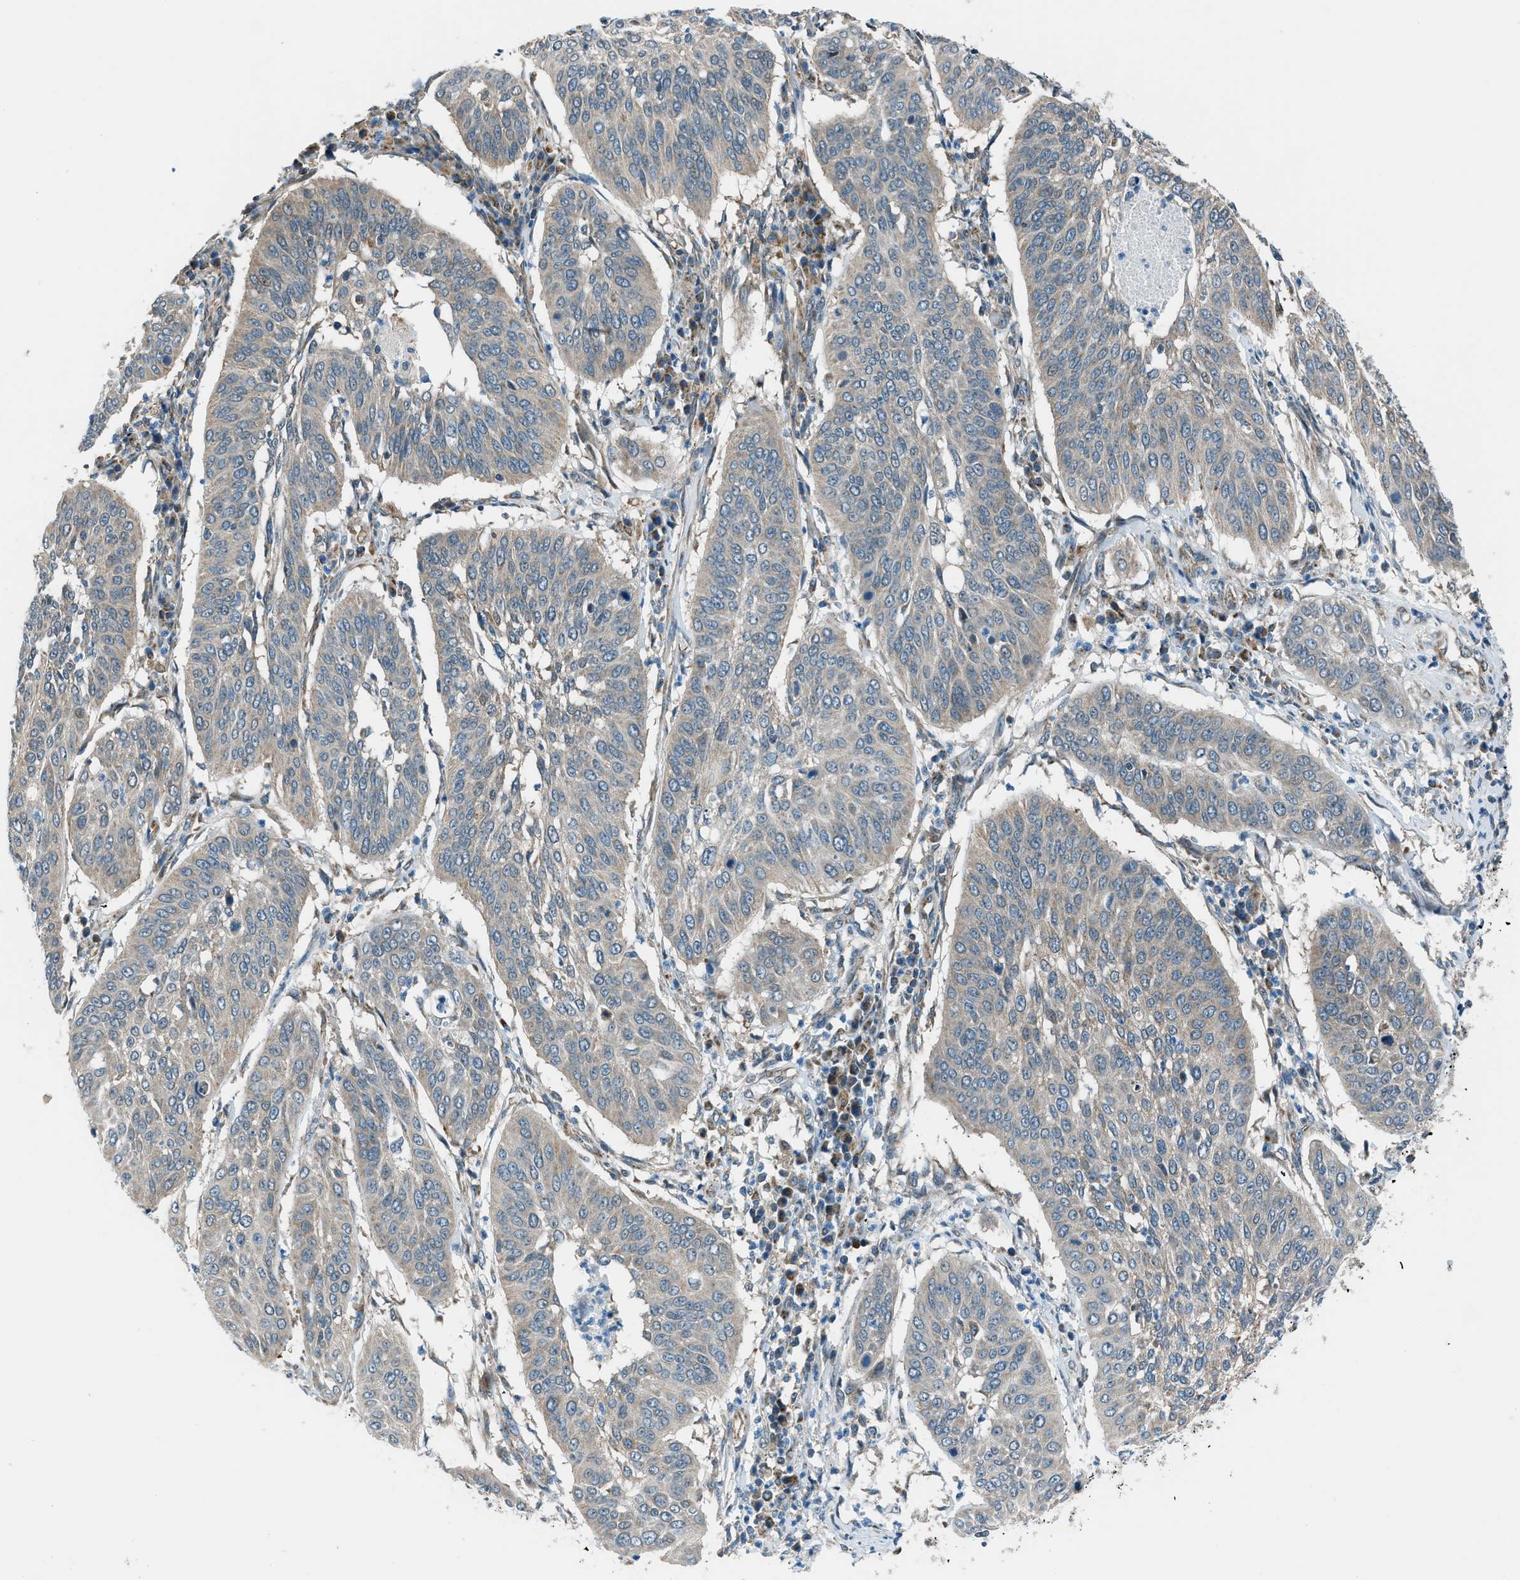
{"staining": {"intensity": "weak", "quantity": ">75%", "location": "cytoplasmic/membranous"}, "tissue": "cervical cancer", "cell_type": "Tumor cells", "image_type": "cancer", "snomed": [{"axis": "morphology", "description": "Normal tissue, NOS"}, {"axis": "morphology", "description": "Squamous cell carcinoma, NOS"}, {"axis": "topography", "description": "Cervix"}], "caption": "Immunohistochemistry (IHC) of human cervical squamous cell carcinoma exhibits low levels of weak cytoplasmic/membranous expression in about >75% of tumor cells.", "gene": "PIGG", "patient": {"sex": "female", "age": 39}}